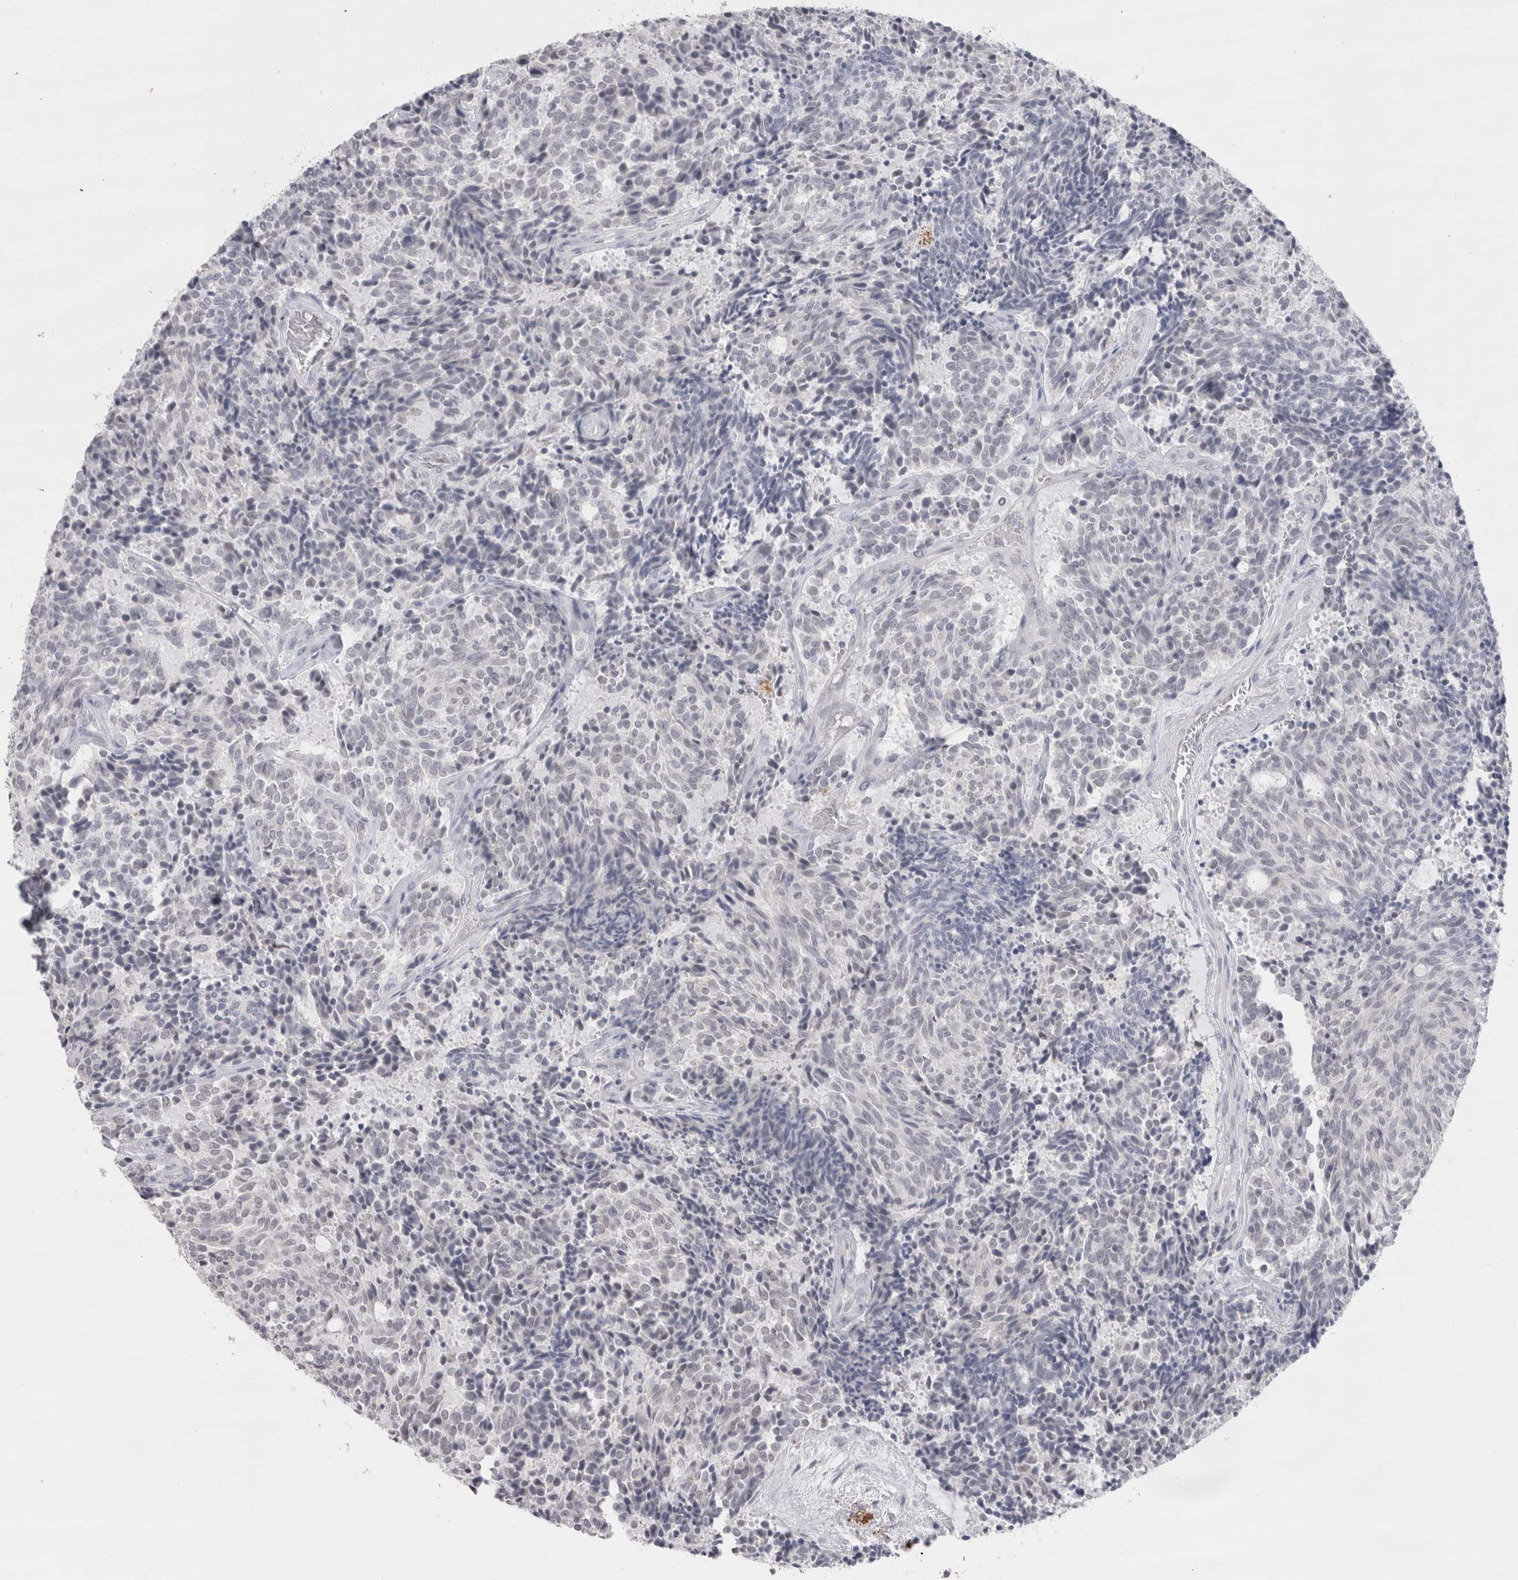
{"staining": {"intensity": "negative", "quantity": "none", "location": "none"}, "tissue": "carcinoid", "cell_type": "Tumor cells", "image_type": "cancer", "snomed": [{"axis": "morphology", "description": "Carcinoid, malignant, NOS"}, {"axis": "topography", "description": "Pancreas"}], "caption": "The histopathology image reveals no significant staining in tumor cells of malignant carcinoid. (Stains: DAB (3,3'-diaminobenzidine) immunohistochemistry (IHC) with hematoxylin counter stain, Microscopy: brightfield microscopy at high magnification).", "gene": "CDH17", "patient": {"sex": "female", "age": 54}}